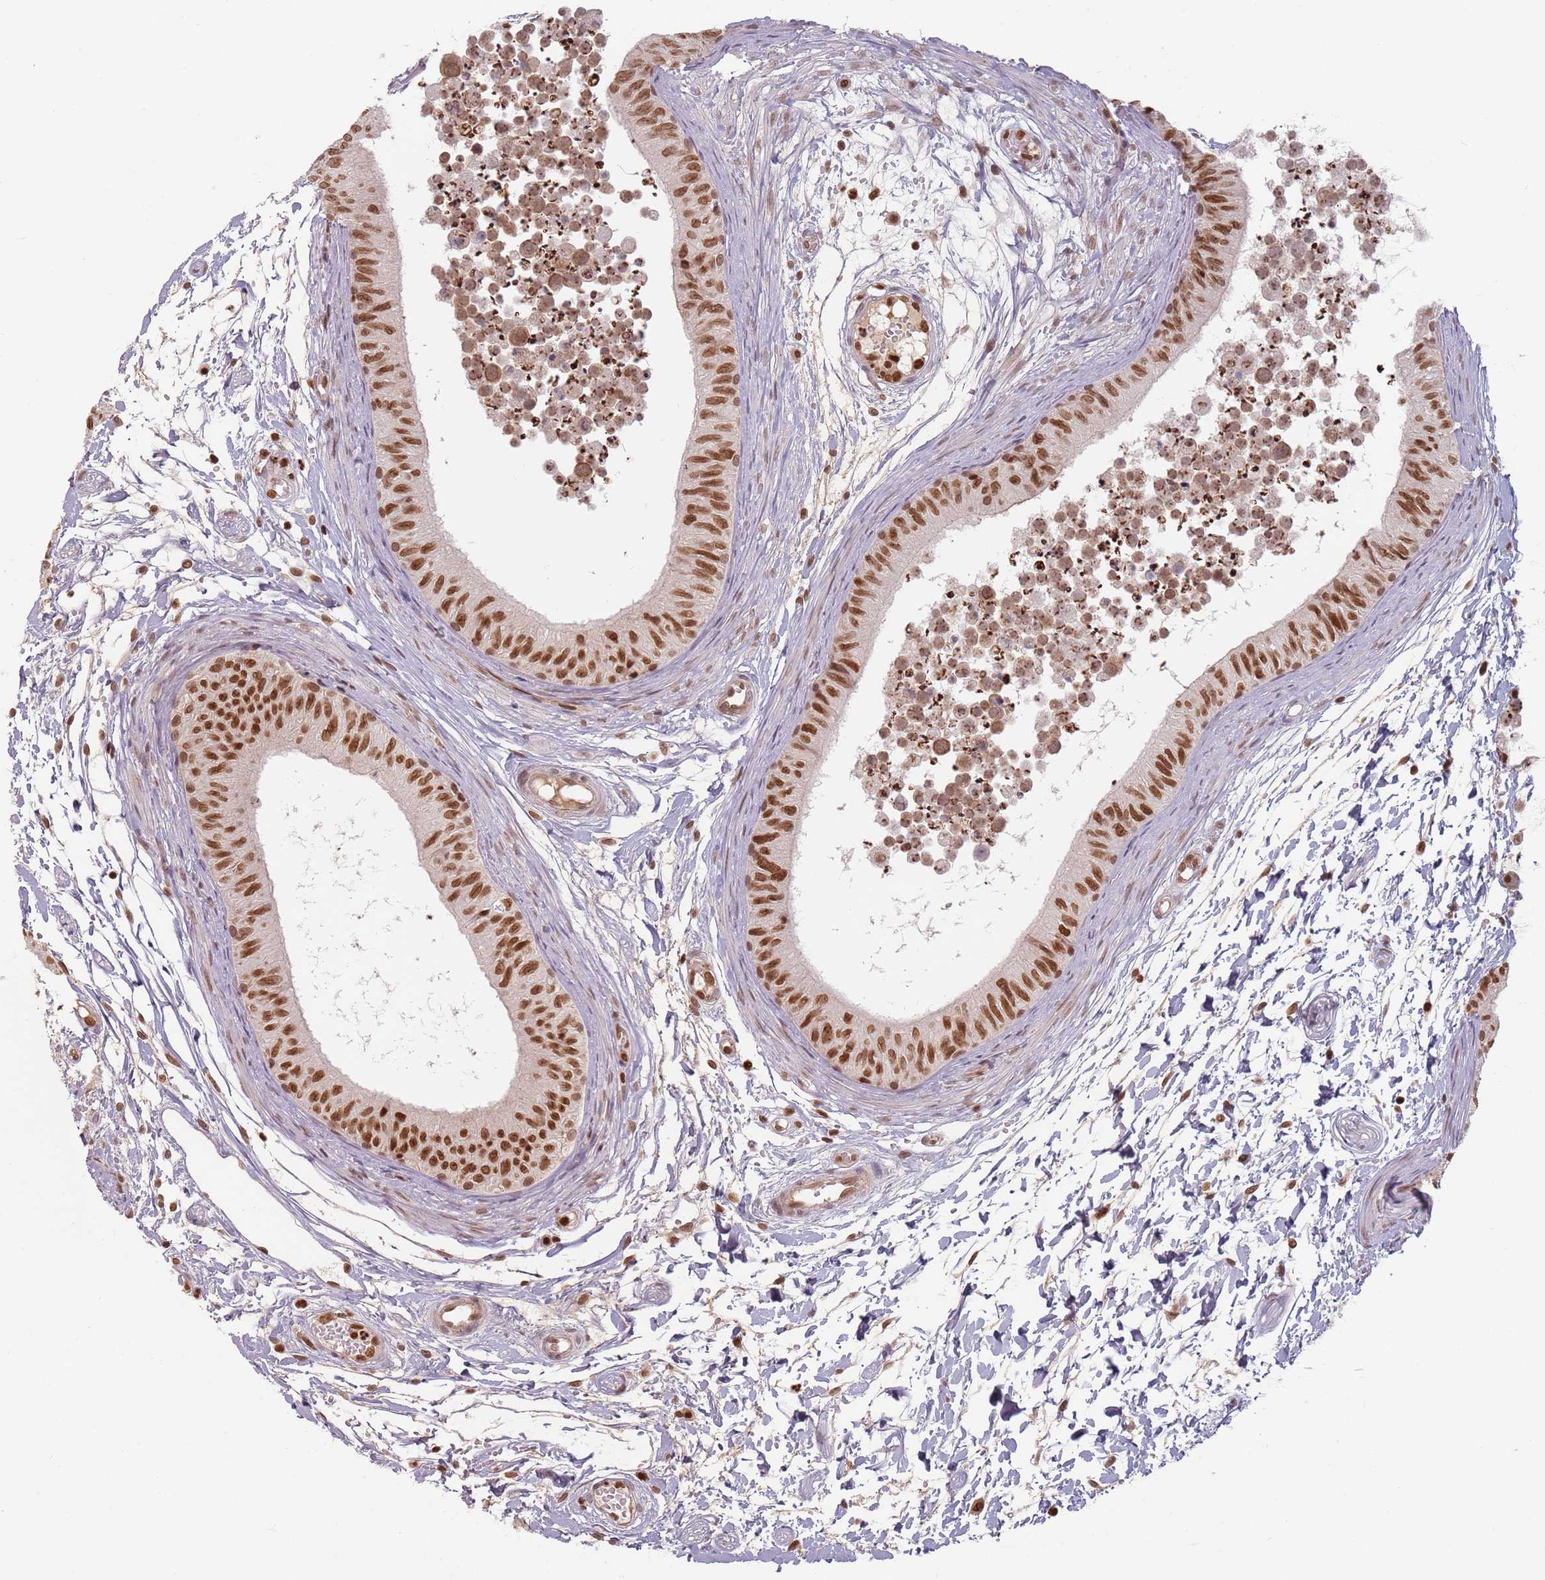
{"staining": {"intensity": "strong", "quantity": ">75%", "location": "nuclear"}, "tissue": "epididymis", "cell_type": "Glandular cells", "image_type": "normal", "snomed": [{"axis": "morphology", "description": "Normal tissue, NOS"}, {"axis": "topography", "description": "Epididymis"}], "caption": "Immunohistochemical staining of normal human epididymis reveals >75% levels of strong nuclear protein expression in approximately >75% of glandular cells. (Stains: DAB in brown, nuclei in blue, Microscopy: brightfield microscopy at high magnification).", "gene": "NUP50", "patient": {"sex": "male", "age": 15}}